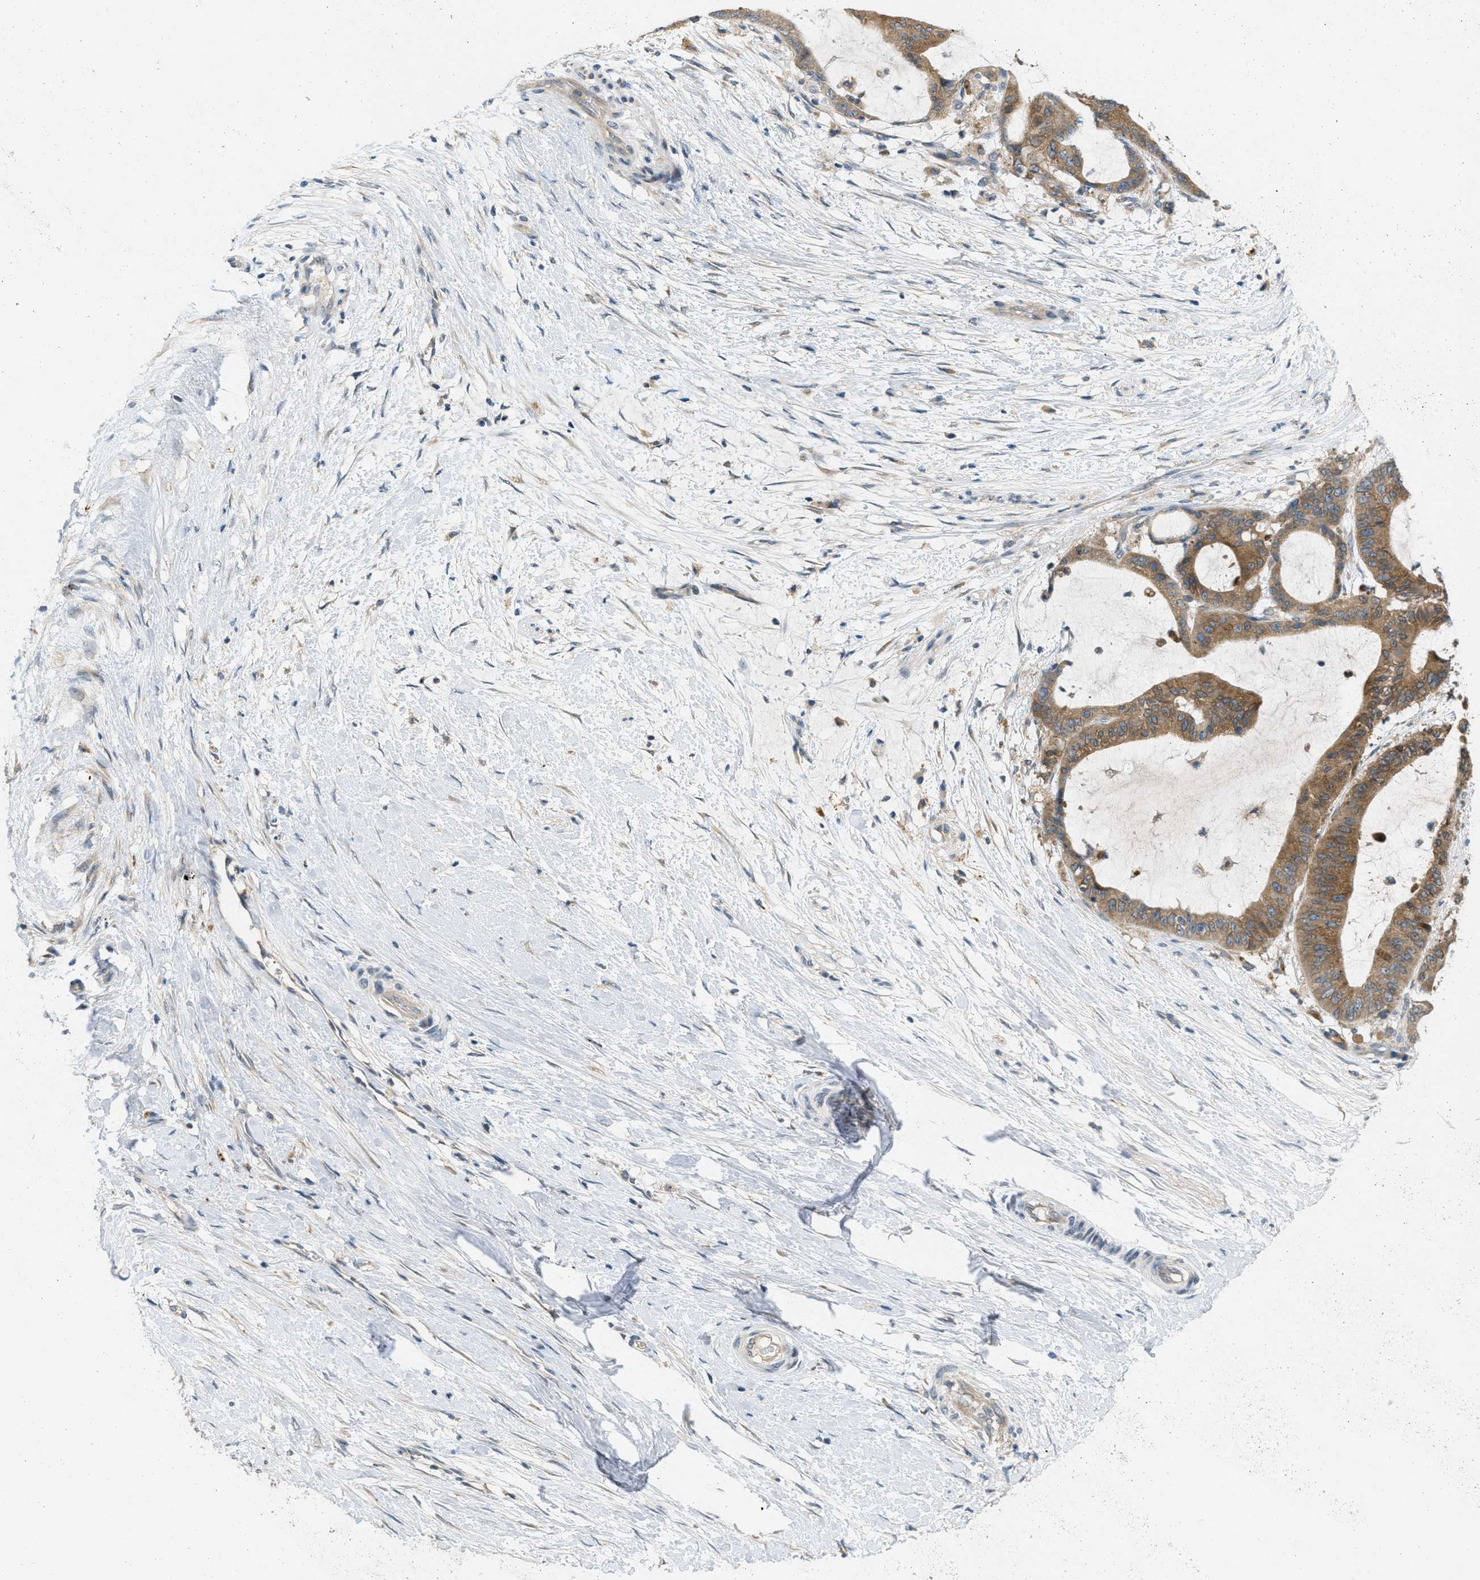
{"staining": {"intensity": "moderate", "quantity": ">75%", "location": "cytoplasmic/membranous"}, "tissue": "liver cancer", "cell_type": "Tumor cells", "image_type": "cancer", "snomed": [{"axis": "morphology", "description": "Cholangiocarcinoma"}, {"axis": "topography", "description": "Liver"}], "caption": "This is a photomicrograph of IHC staining of liver cancer (cholangiocarcinoma), which shows moderate staining in the cytoplasmic/membranous of tumor cells.", "gene": "SIGMAR1", "patient": {"sex": "female", "age": 73}}